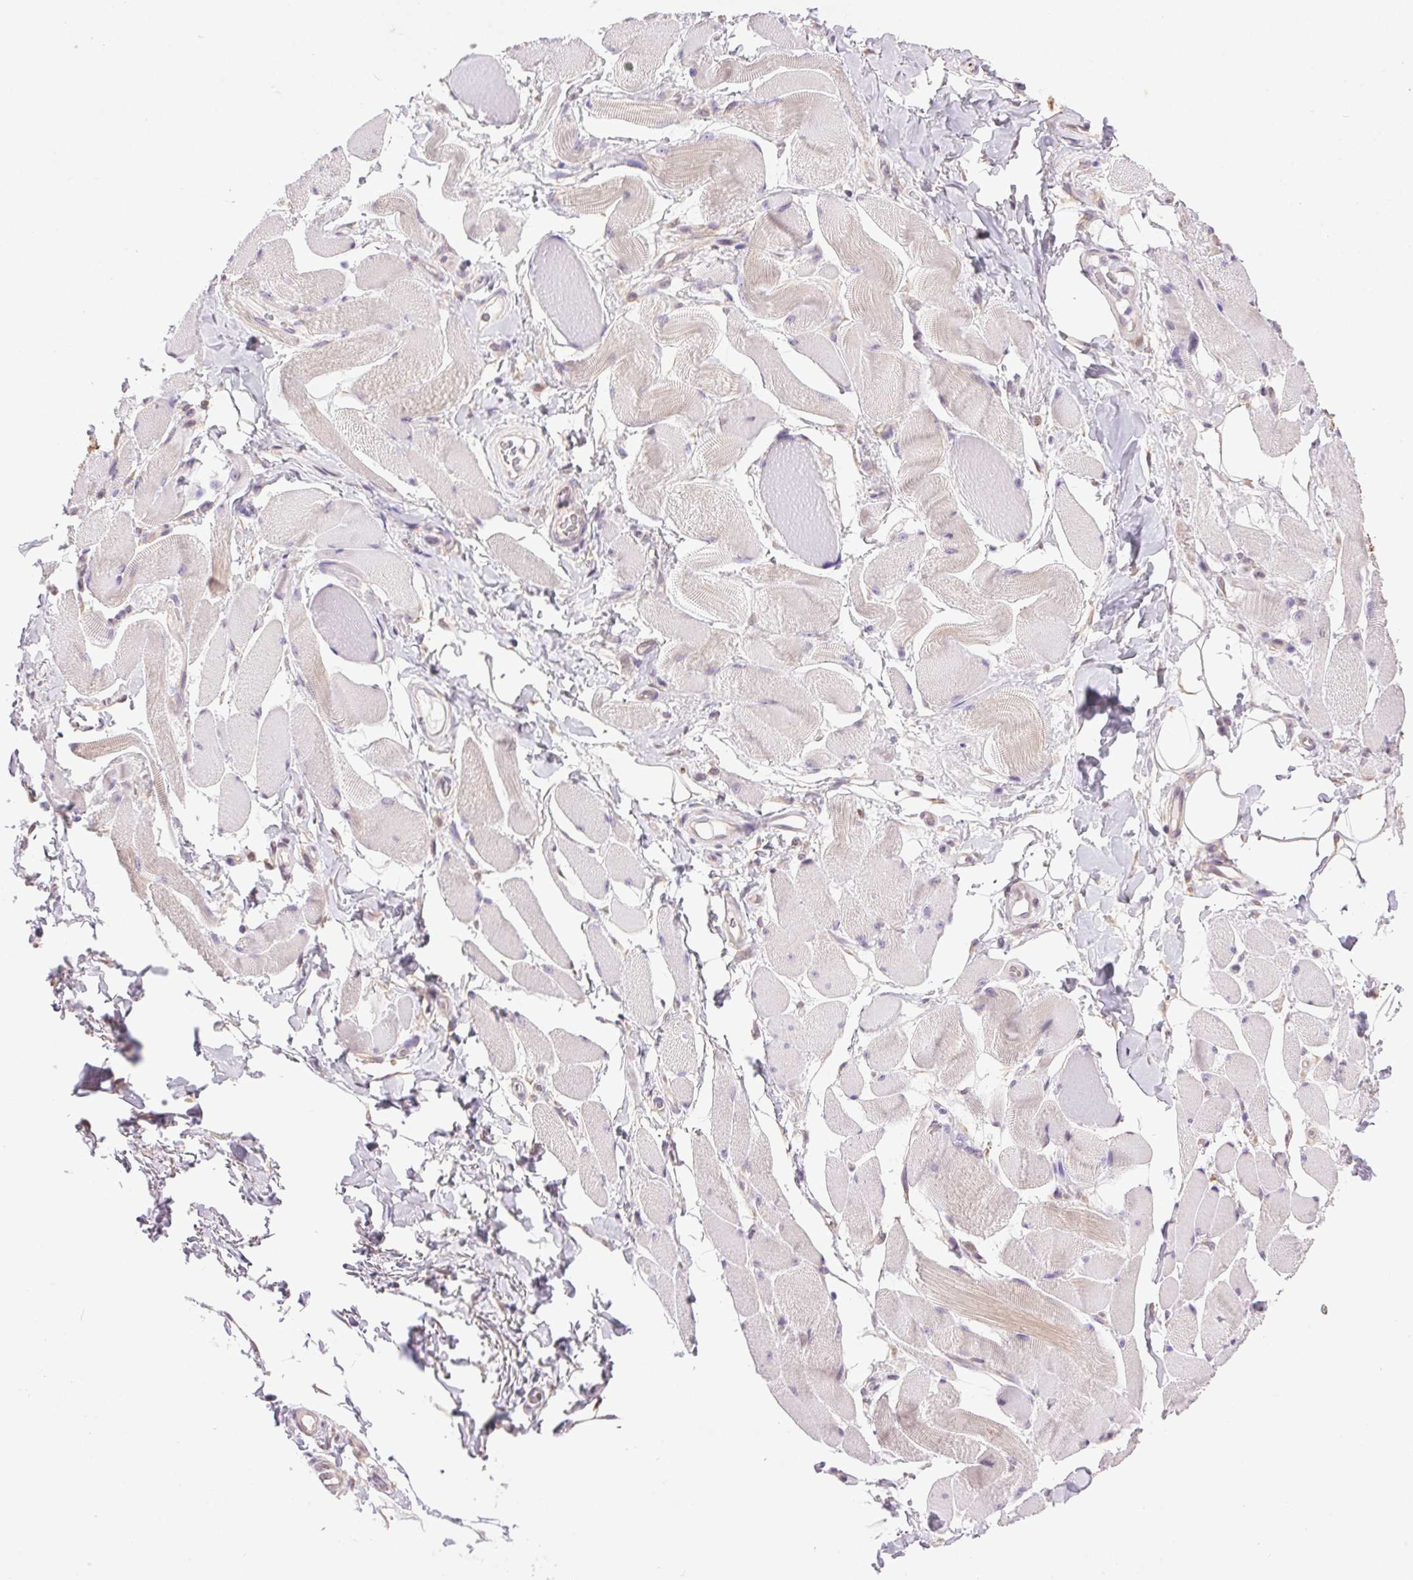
{"staining": {"intensity": "weak", "quantity": "<25%", "location": "cytoplasmic/membranous"}, "tissue": "skeletal muscle", "cell_type": "Myocytes", "image_type": "normal", "snomed": [{"axis": "morphology", "description": "Normal tissue, NOS"}, {"axis": "topography", "description": "Skeletal muscle"}, {"axis": "topography", "description": "Anal"}, {"axis": "topography", "description": "Peripheral nerve tissue"}], "caption": "Micrograph shows no protein positivity in myocytes of benign skeletal muscle. (DAB immunohistochemistry (IHC) with hematoxylin counter stain).", "gene": "SYT11", "patient": {"sex": "male", "age": 53}}